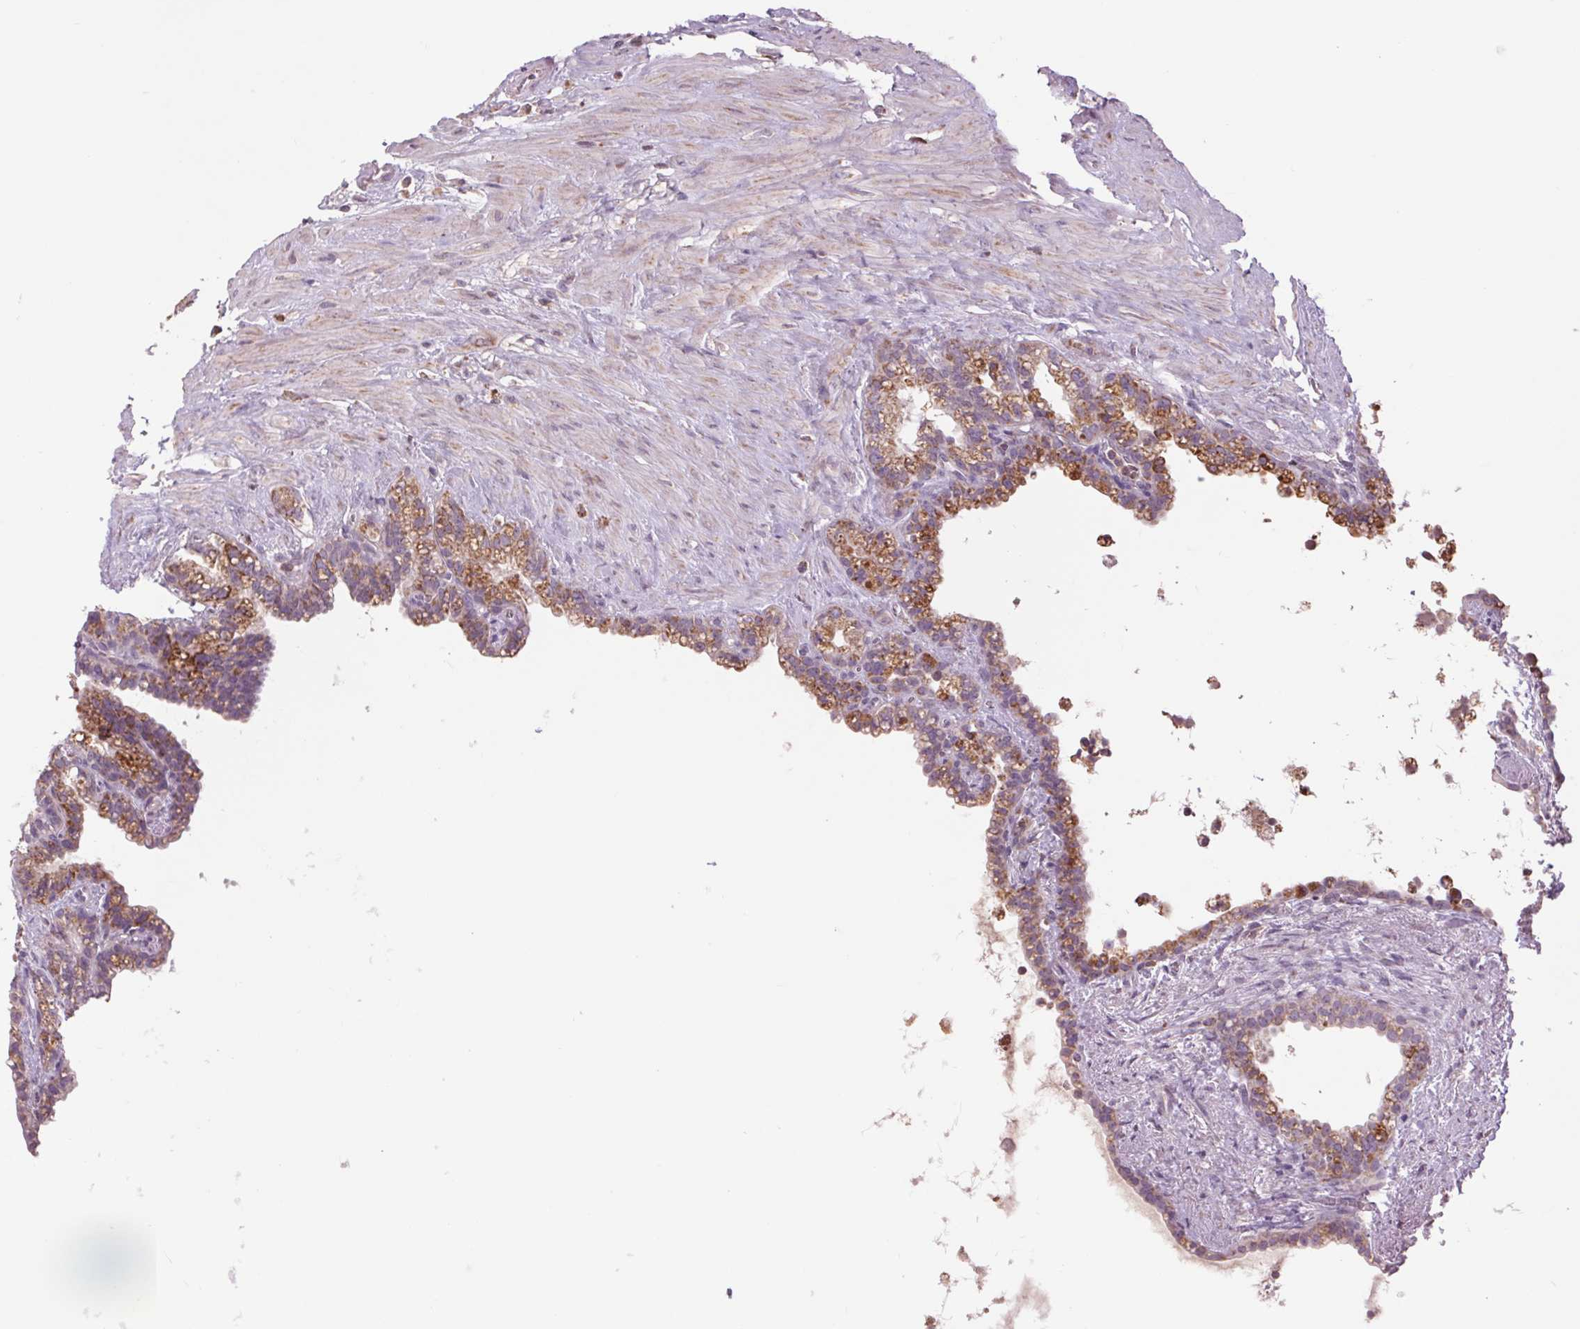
{"staining": {"intensity": "strong", "quantity": "25%-75%", "location": "cytoplasmic/membranous"}, "tissue": "seminal vesicle", "cell_type": "Glandular cells", "image_type": "normal", "snomed": [{"axis": "morphology", "description": "Normal tissue, NOS"}, {"axis": "topography", "description": "Seminal veicle"}], "caption": "The photomicrograph reveals immunohistochemical staining of unremarkable seminal vesicle. There is strong cytoplasmic/membranous staining is seen in about 25%-75% of glandular cells.", "gene": "COX6A1", "patient": {"sex": "male", "age": 76}}